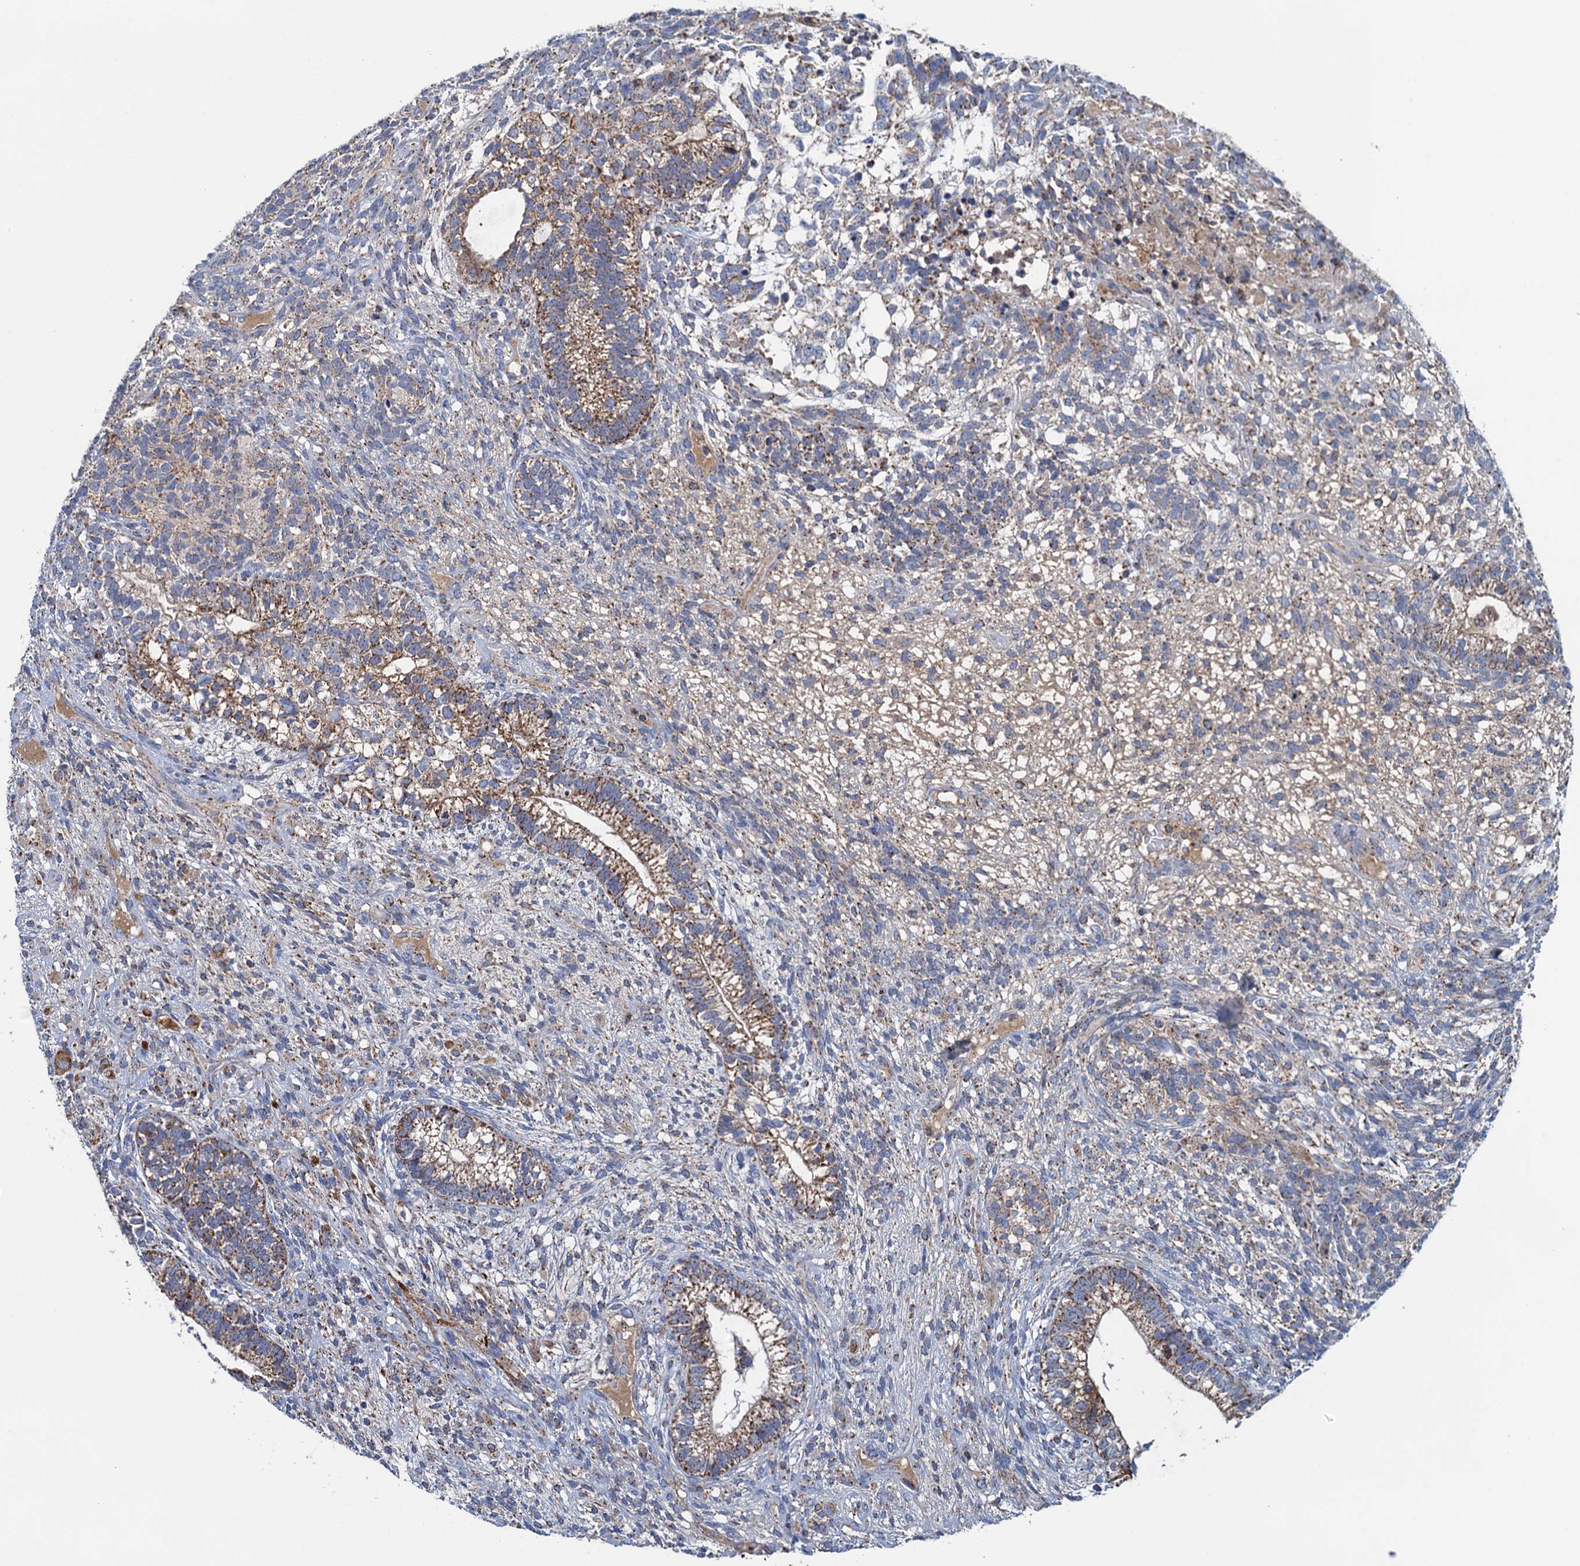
{"staining": {"intensity": "moderate", "quantity": ">75%", "location": "cytoplasmic/membranous"}, "tissue": "testis cancer", "cell_type": "Tumor cells", "image_type": "cancer", "snomed": [{"axis": "morphology", "description": "Seminoma, NOS"}, {"axis": "morphology", "description": "Carcinoma, Embryonal, NOS"}, {"axis": "topography", "description": "Testis"}], "caption": "This is an image of immunohistochemistry staining of testis cancer (embryonal carcinoma), which shows moderate expression in the cytoplasmic/membranous of tumor cells.", "gene": "GTPBP3", "patient": {"sex": "male", "age": 28}}